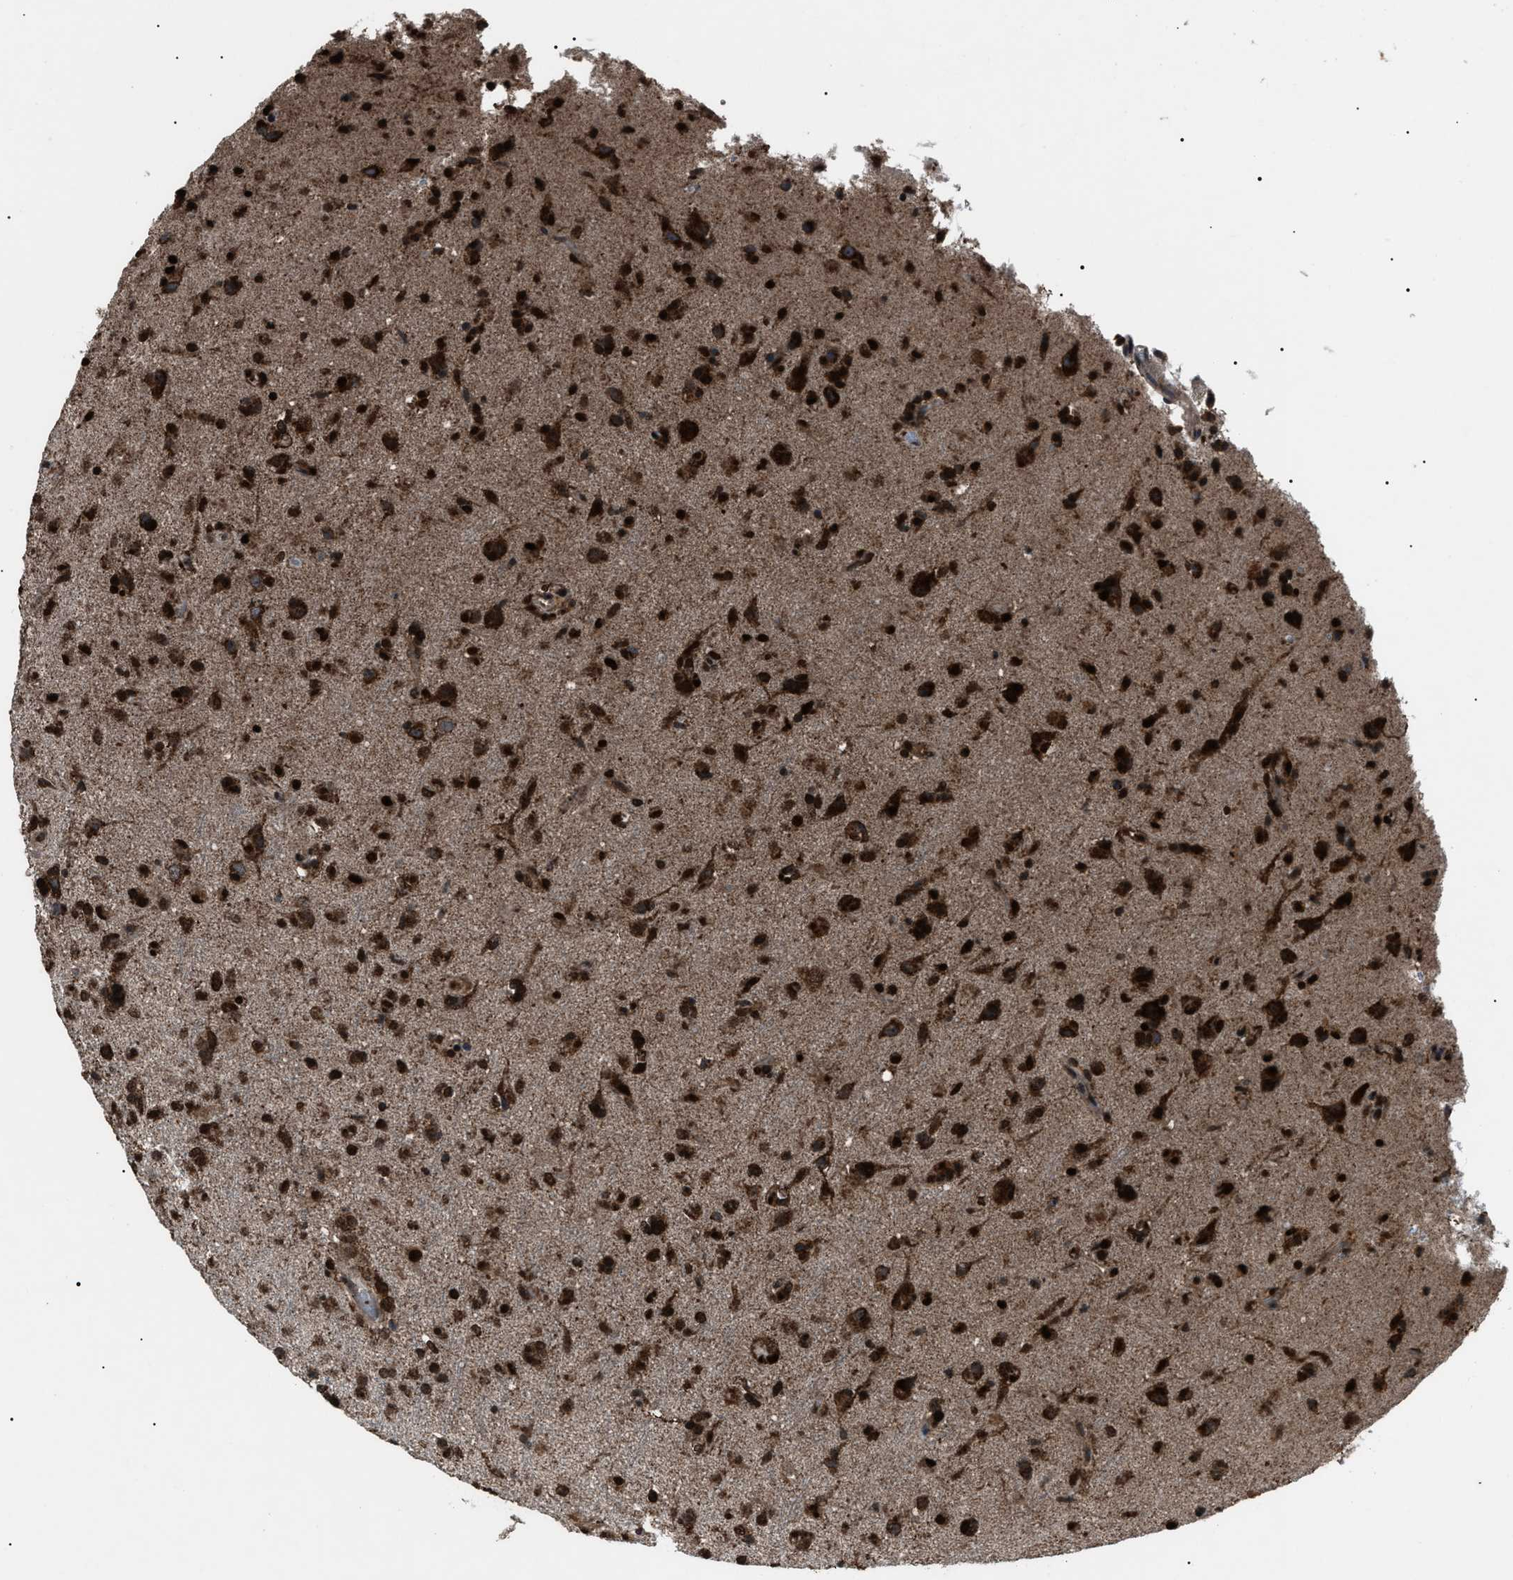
{"staining": {"intensity": "strong", "quantity": ">75%", "location": "cytoplasmic/membranous,nuclear"}, "tissue": "glioma", "cell_type": "Tumor cells", "image_type": "cancer", "snomed": [{"axis": "morphology", "description": "Glioma, malignant, Low grade"}, {"axis": "topography", "description": "Brain"}], "caption": "DAB (3,3'-diaminobenzidine) immunohistochemical staining of low-grade glioma (malignant) demonstrates strong cytoplasmic/membranous and nuclear protein staining in approximately >75% of tumor cells.", "gene": "ZFAND2A", "patient": {"sex": "male", "age": 65}}